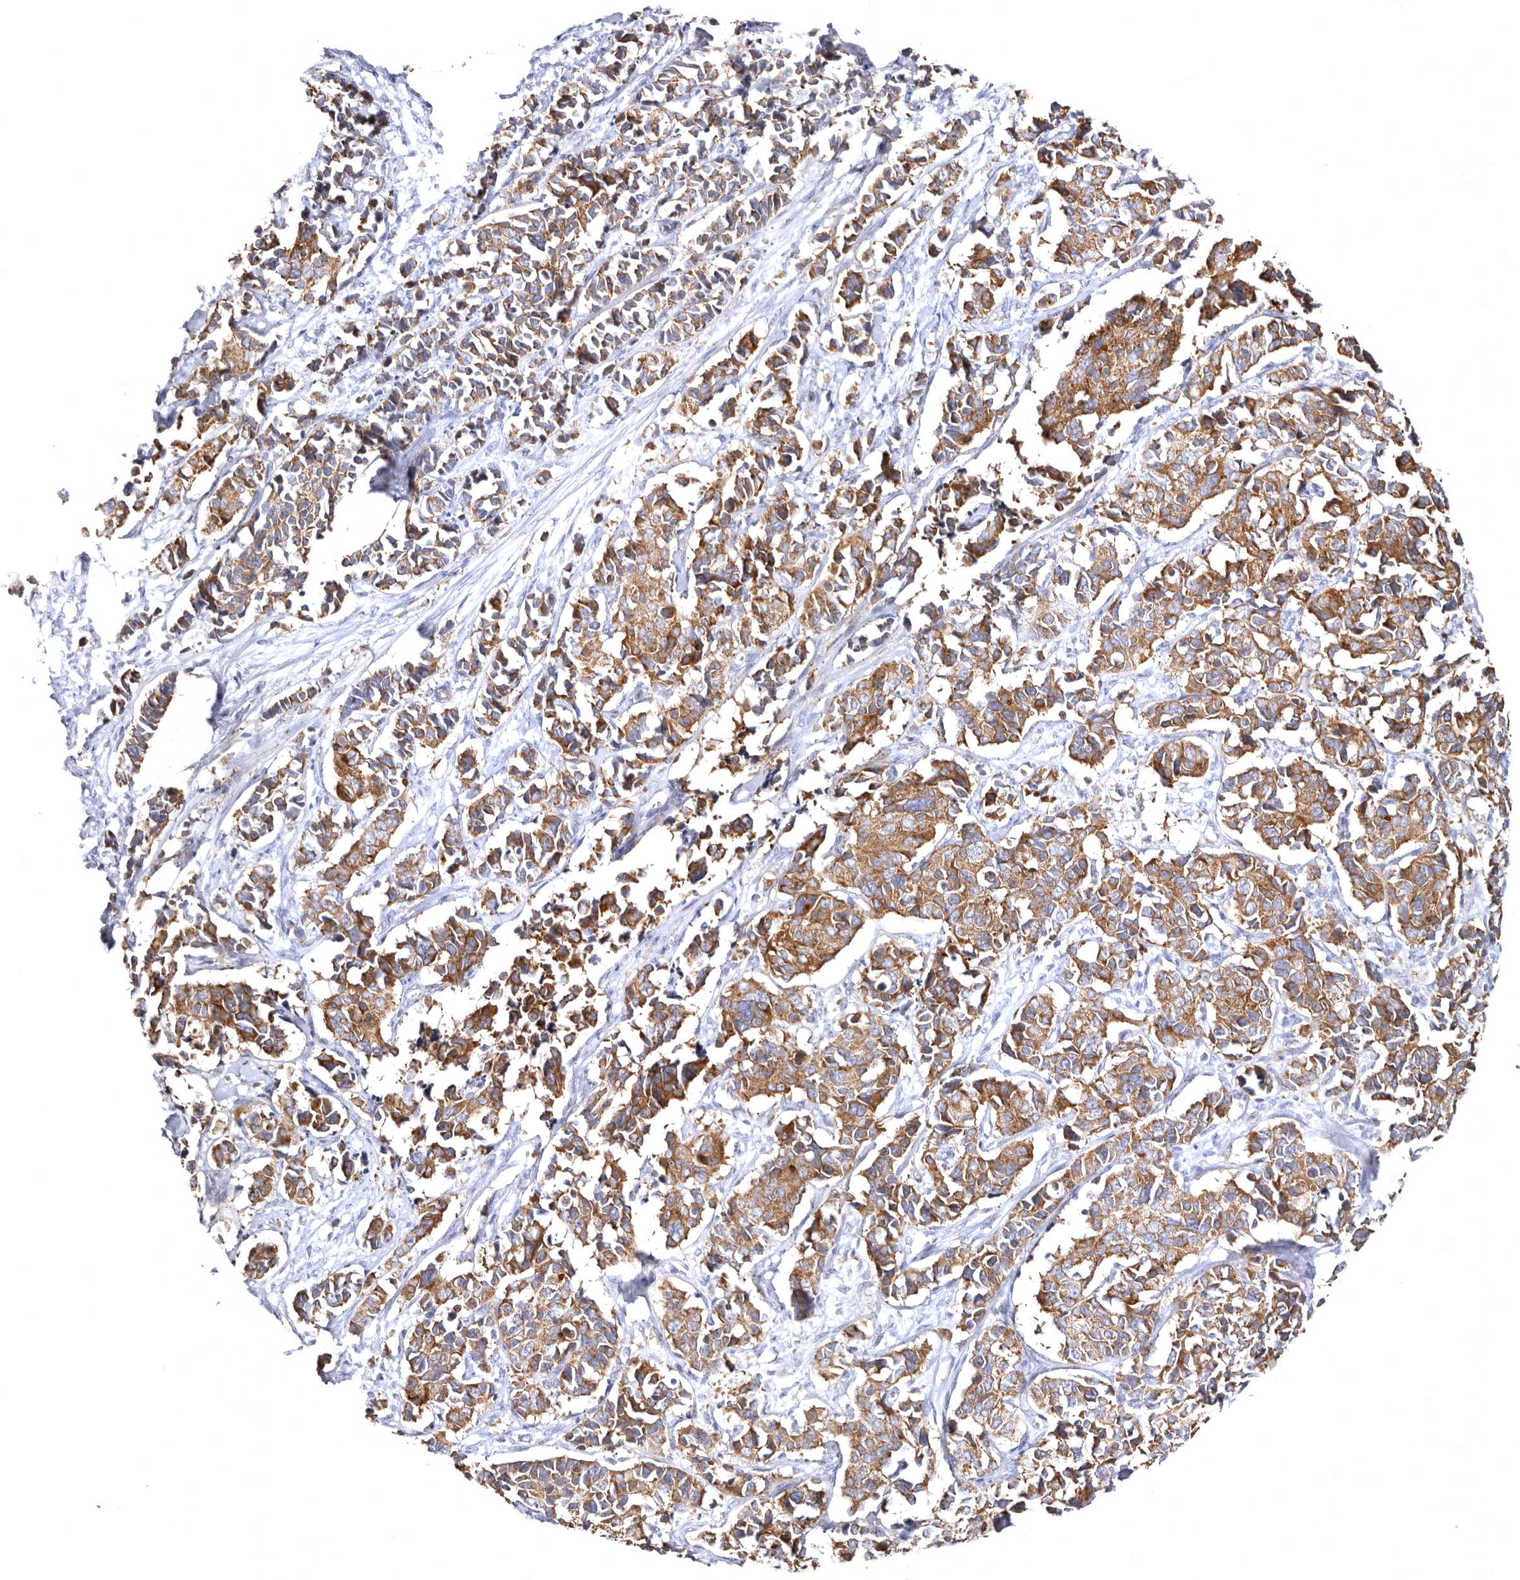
{"staining": {"intensity": "moderate", "quantity": ">75%", "location": "cytoplasmic/membranous"}, "tissue": "cervical cancer", "cell_type": "Tumor cells", "image_type": "cancer", "snomed": [{"axis": "morphology", "description": "Normal tissue, NOS"}, {"axis": "morphology", "description": "Squamous cell carcinoma, NOS"}, {"axis": "topography", "description": "Cervix"}], "caption": "An immunohistochemistry (IHC) histopathology image of neoplastic tissue is shown. Protein staining in brown highlights moderate cytoplasmic/membranous positivity in cervical cancer (squamous cell carcinoma) within tumor cells.", "gene": "BAIAP2L1", "patient": {"sex": "female", "age": 35}}